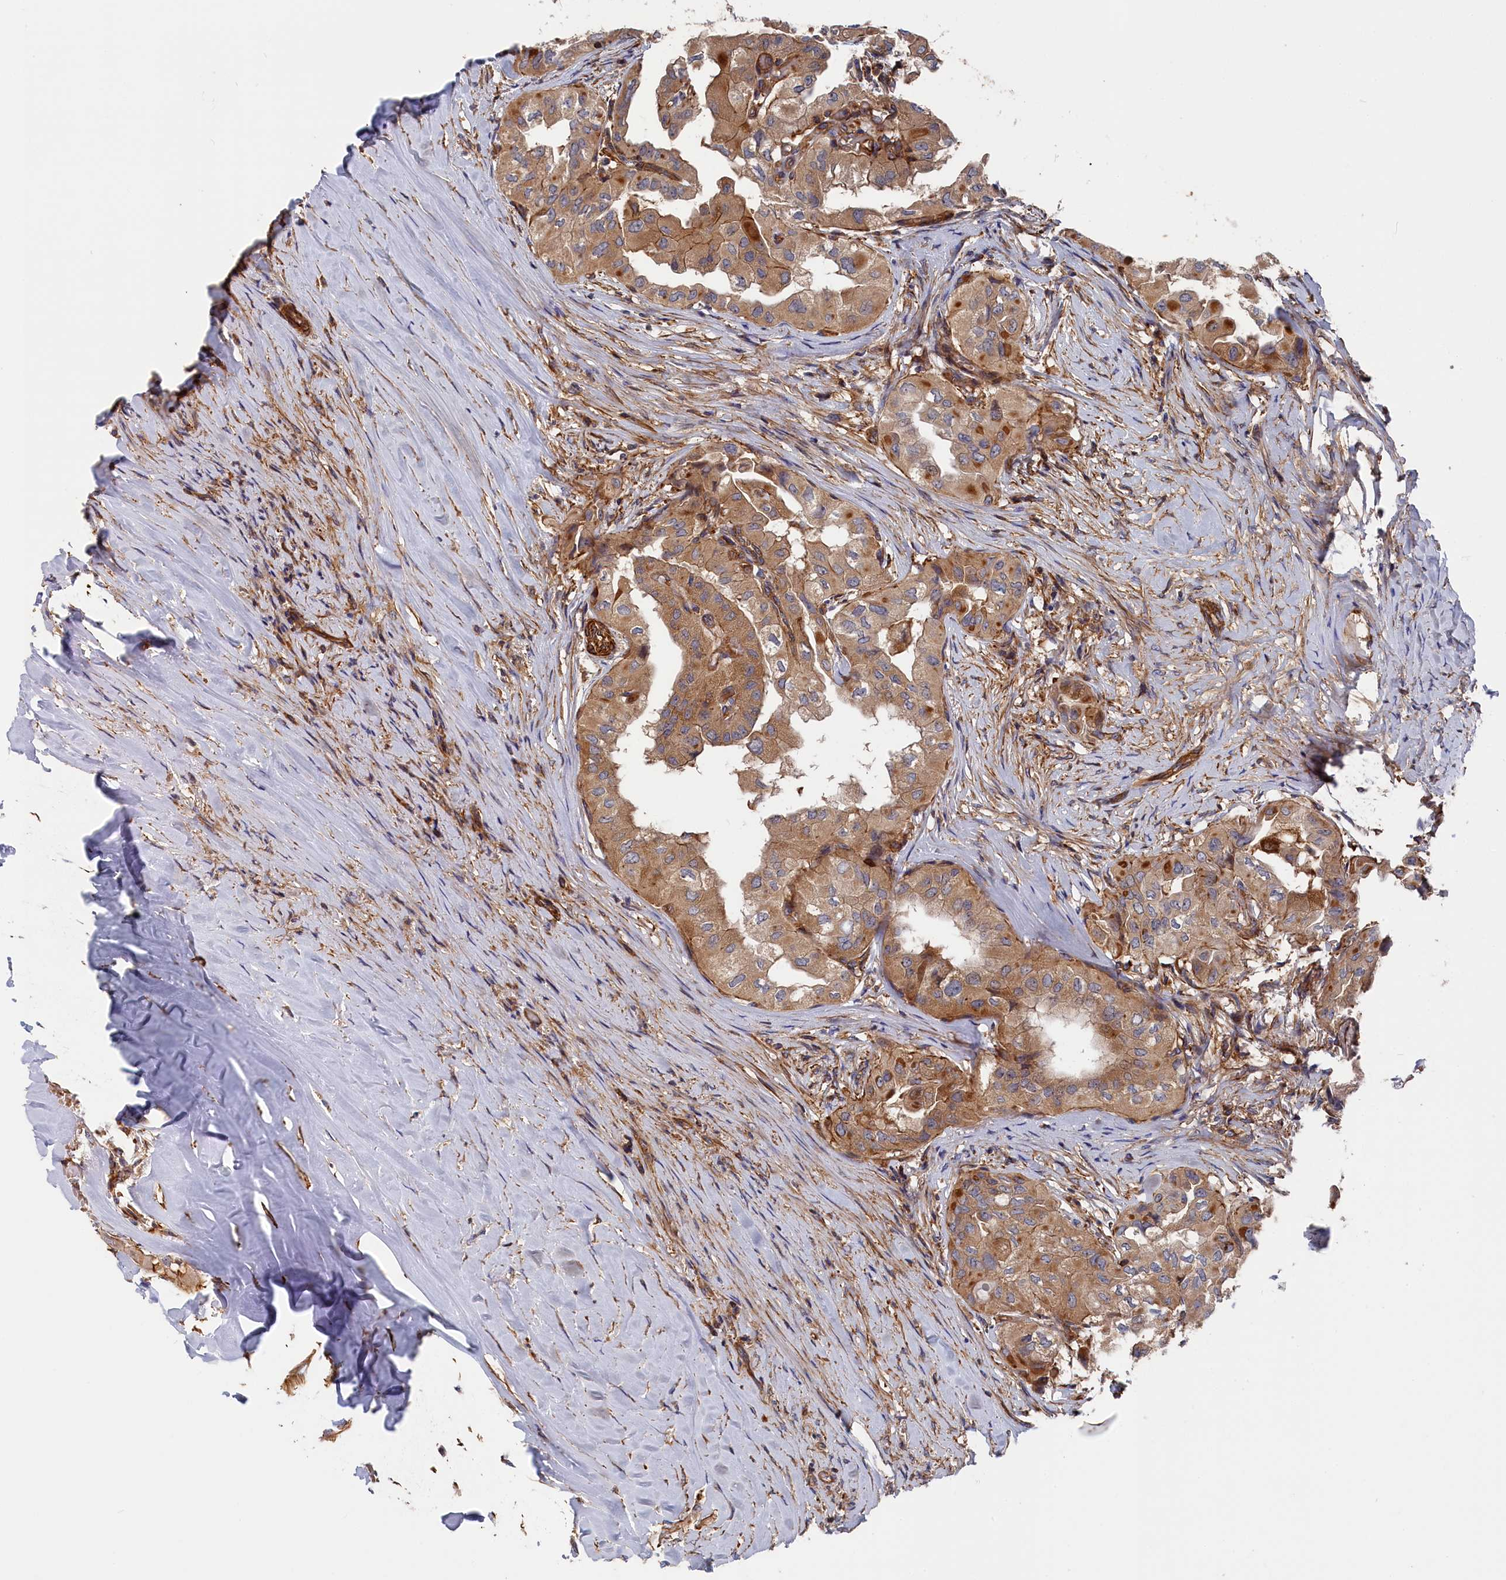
{"staining": {"intensity": "moderate", "quantity": ">75%", "location": "cytoplasmic/membranous"}, "tissue": "thyroid cancer", "cell_type": "Tumor cells", "image_type": "cancer", "snomed": [{"axis": "morphology", "description": "Papillary adenocarcinoma, NOS"}, {"axis": "topography", "description": "Thyroid gland"}], "caption": "Immunohistochemistry histopathology image of human thyroid cancer stained for a protein (brown), which demonstrates medium levels of moderate cytoplasmic/membranous staining in about >75% of tumor cells.", "gene": "LDHD", "patient": {"sex": "female", "age": 59}}